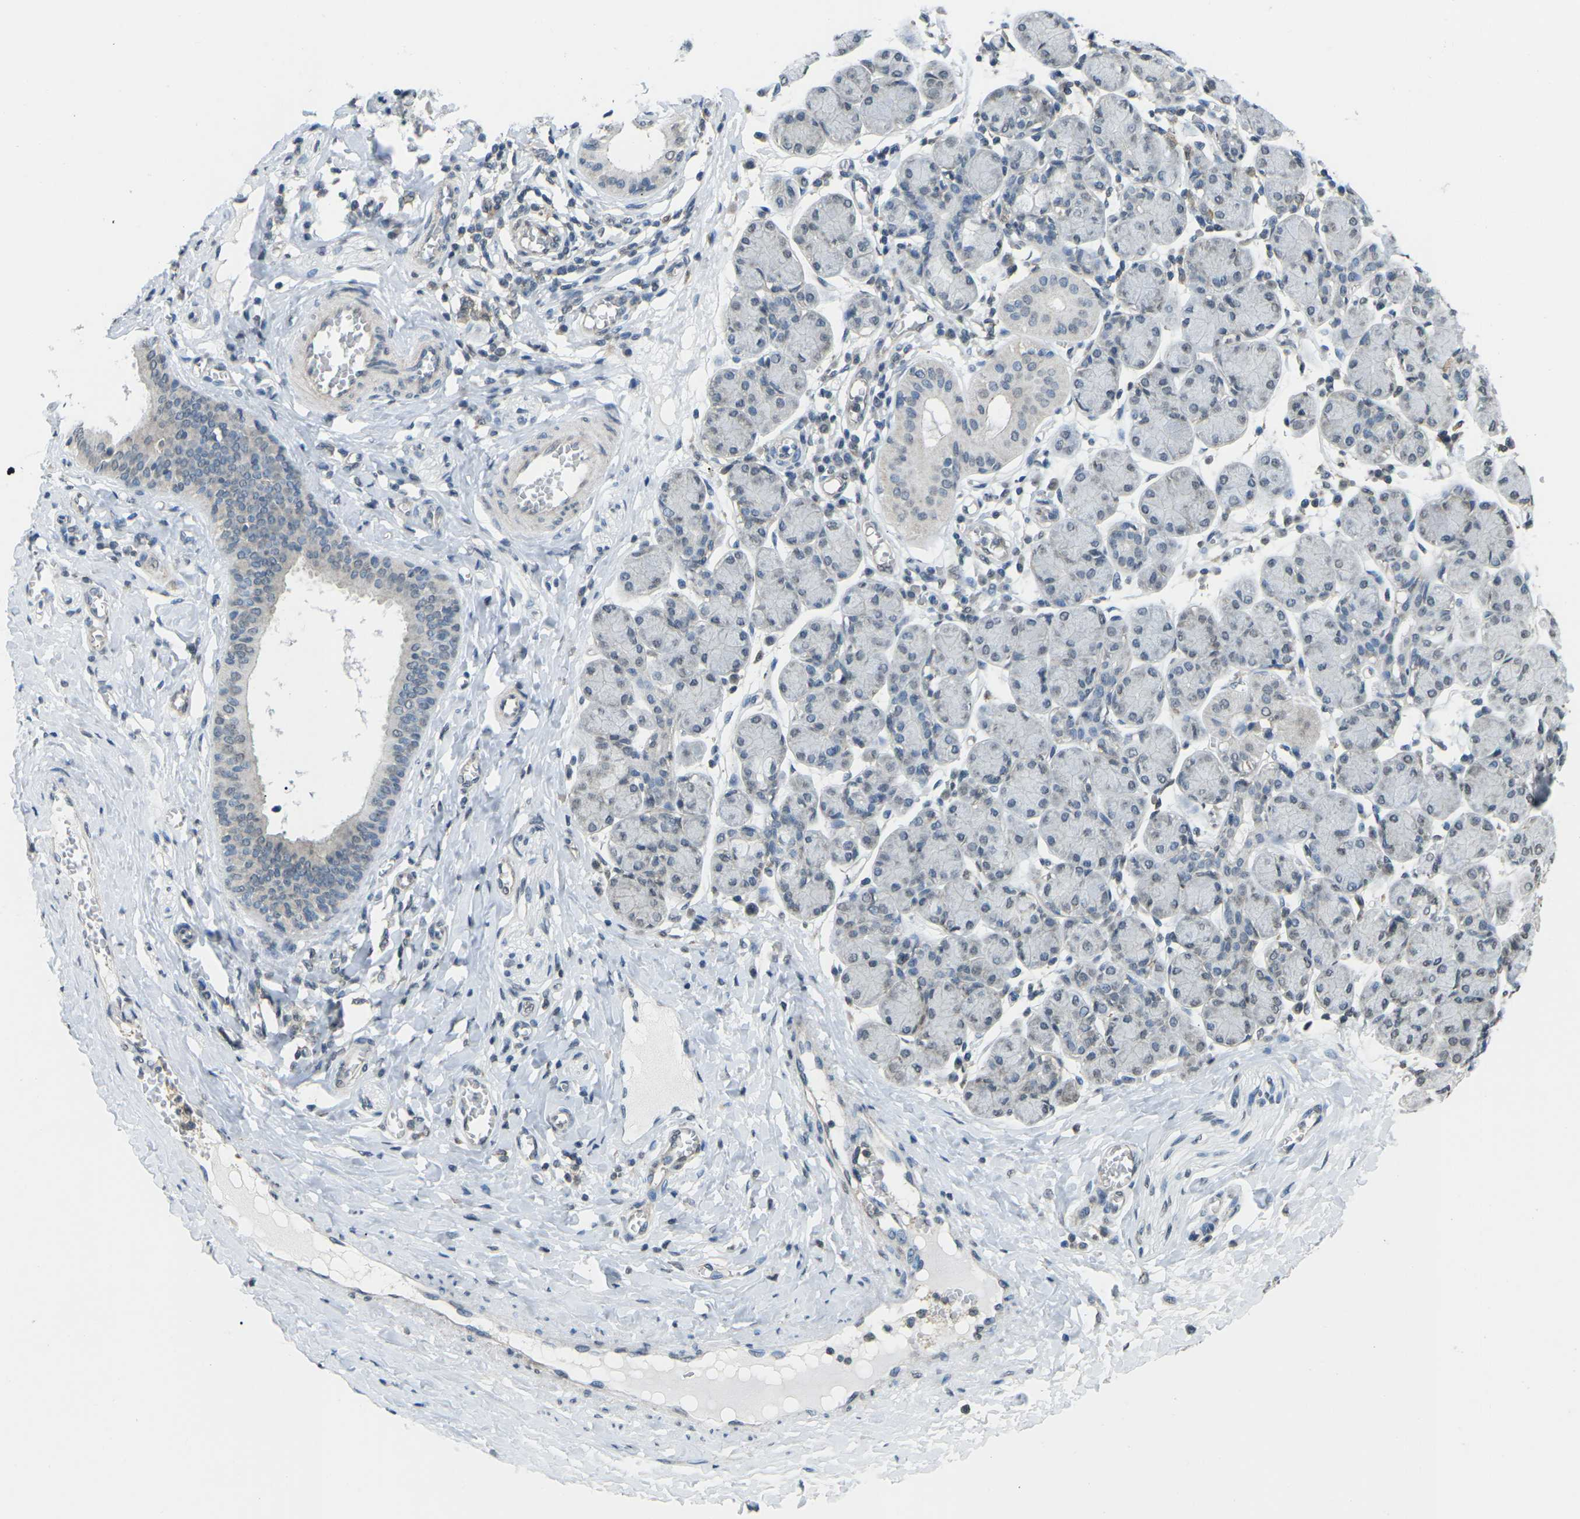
{"staining": {"intensity": "negative", "quantity": "none", "location": "none"}, "tissue": "salivary gland", "cell_type": "Glandular cells", "image_type": "normal", "snomed": [{"axis": "morphology", "description": "Normal tissue, NOS"}, {"axis": "morphology", "description": "Inflammation, NOS"}, {"axis": "topography", "description": "Lymph node"}, {"axis": "topography", "description": "Salivary gland"}], "caption": "Photomicrograph shows no significant protein staining in glandular cells of normal salivary gland.", "gene": "TFR2", "patient": {"sex": "male", "age": 3}}